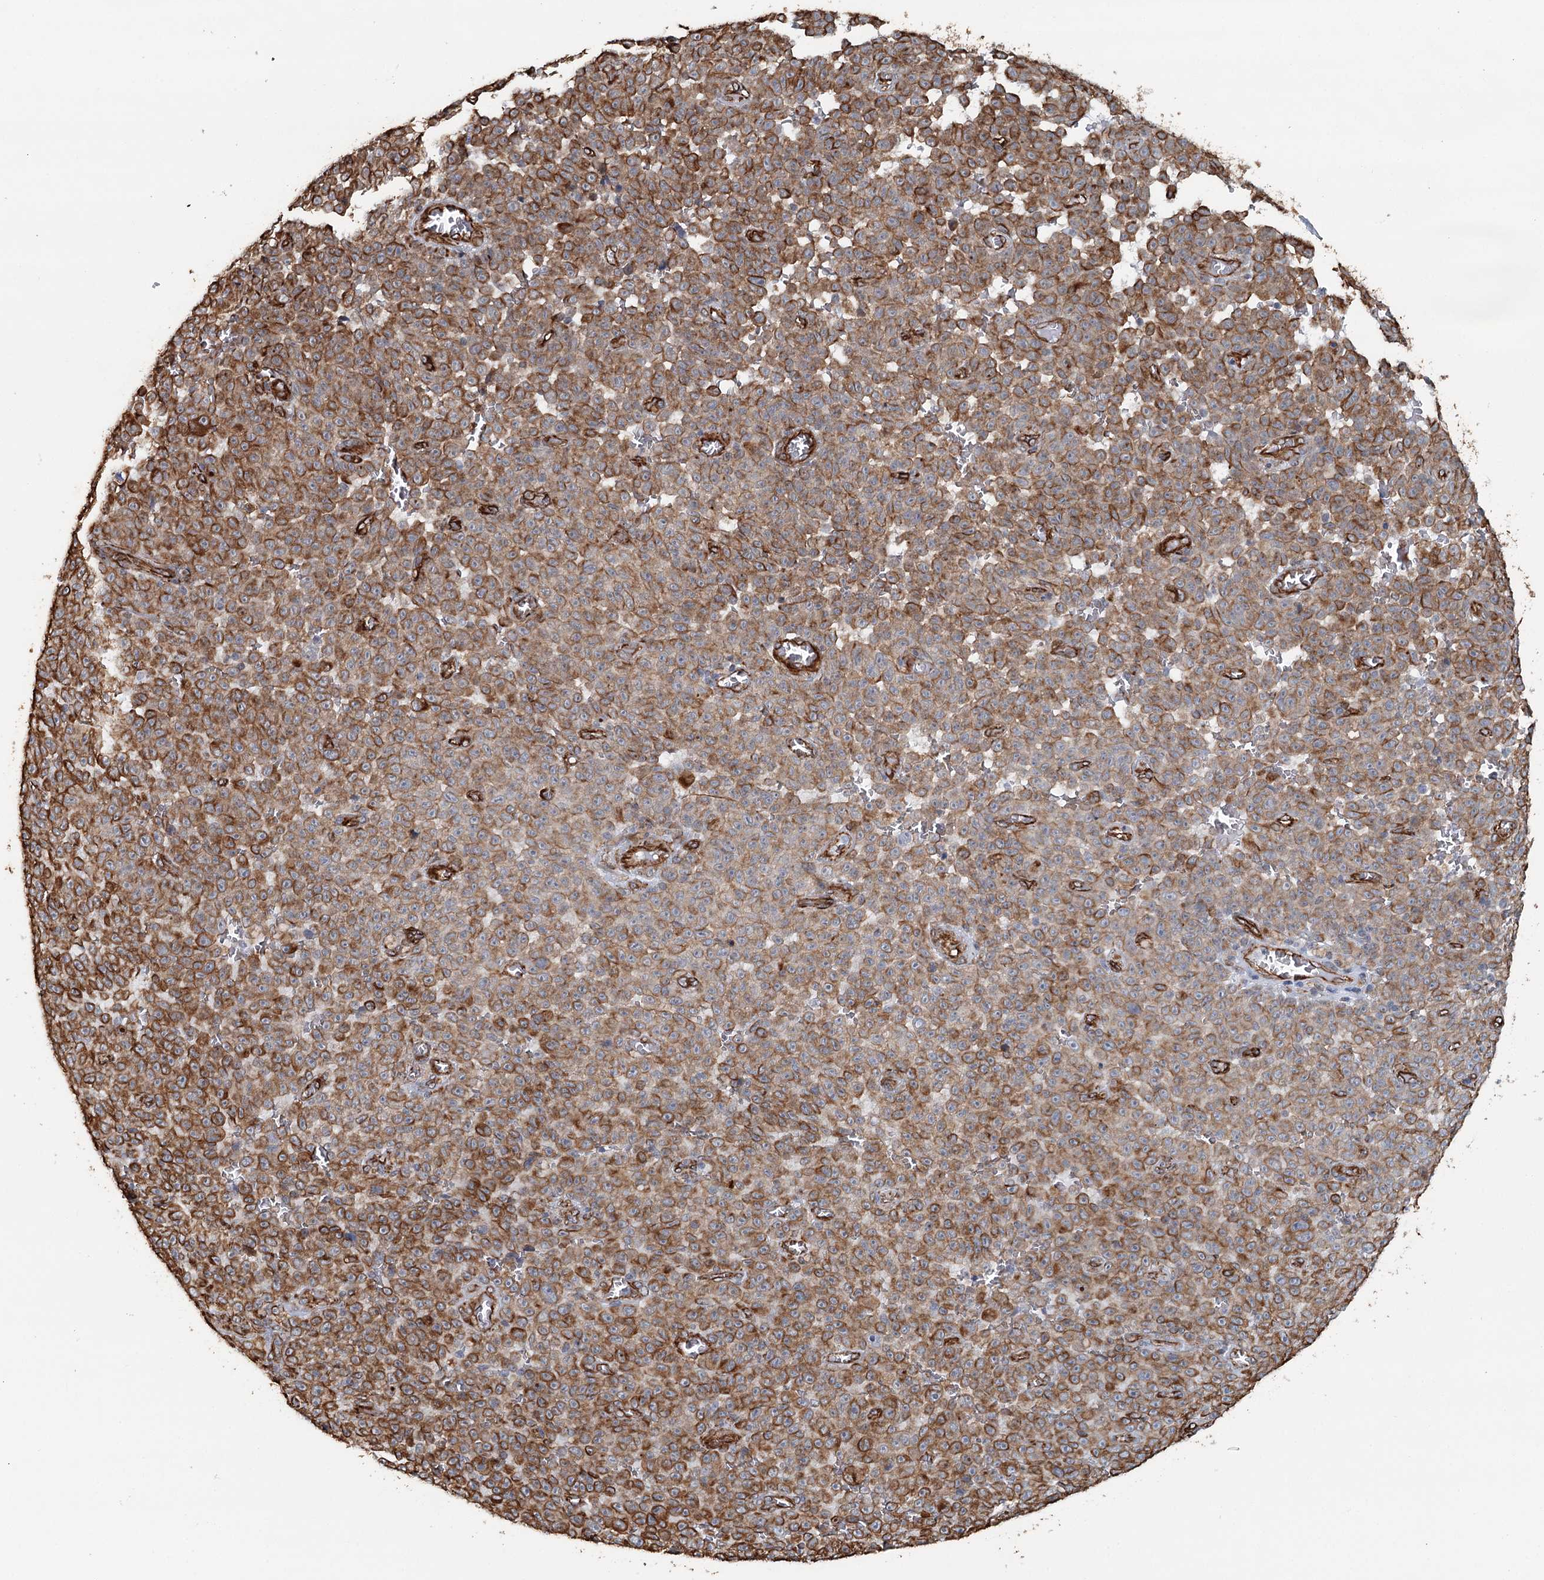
{"staining": {"intensity": "moderate", "quantity": ">75%", "location": "cytoplasmic/membranous"}, "tissue": "melanoma", "cell_type": "Tumor cells", "image_type": "cancer", "snomed": [{"axis": "morphology", "description": "Malignant melanoma, NOS"}, {"axis": "topography", "description": "Skin"}], "caption": "The image displays a brown stain indicating the presence of a protein in the cytoplasmic/membranous of tumor cells in melanoma.", "gene": "SYNPO", "patient": {"sex": "female", "age": 82}}